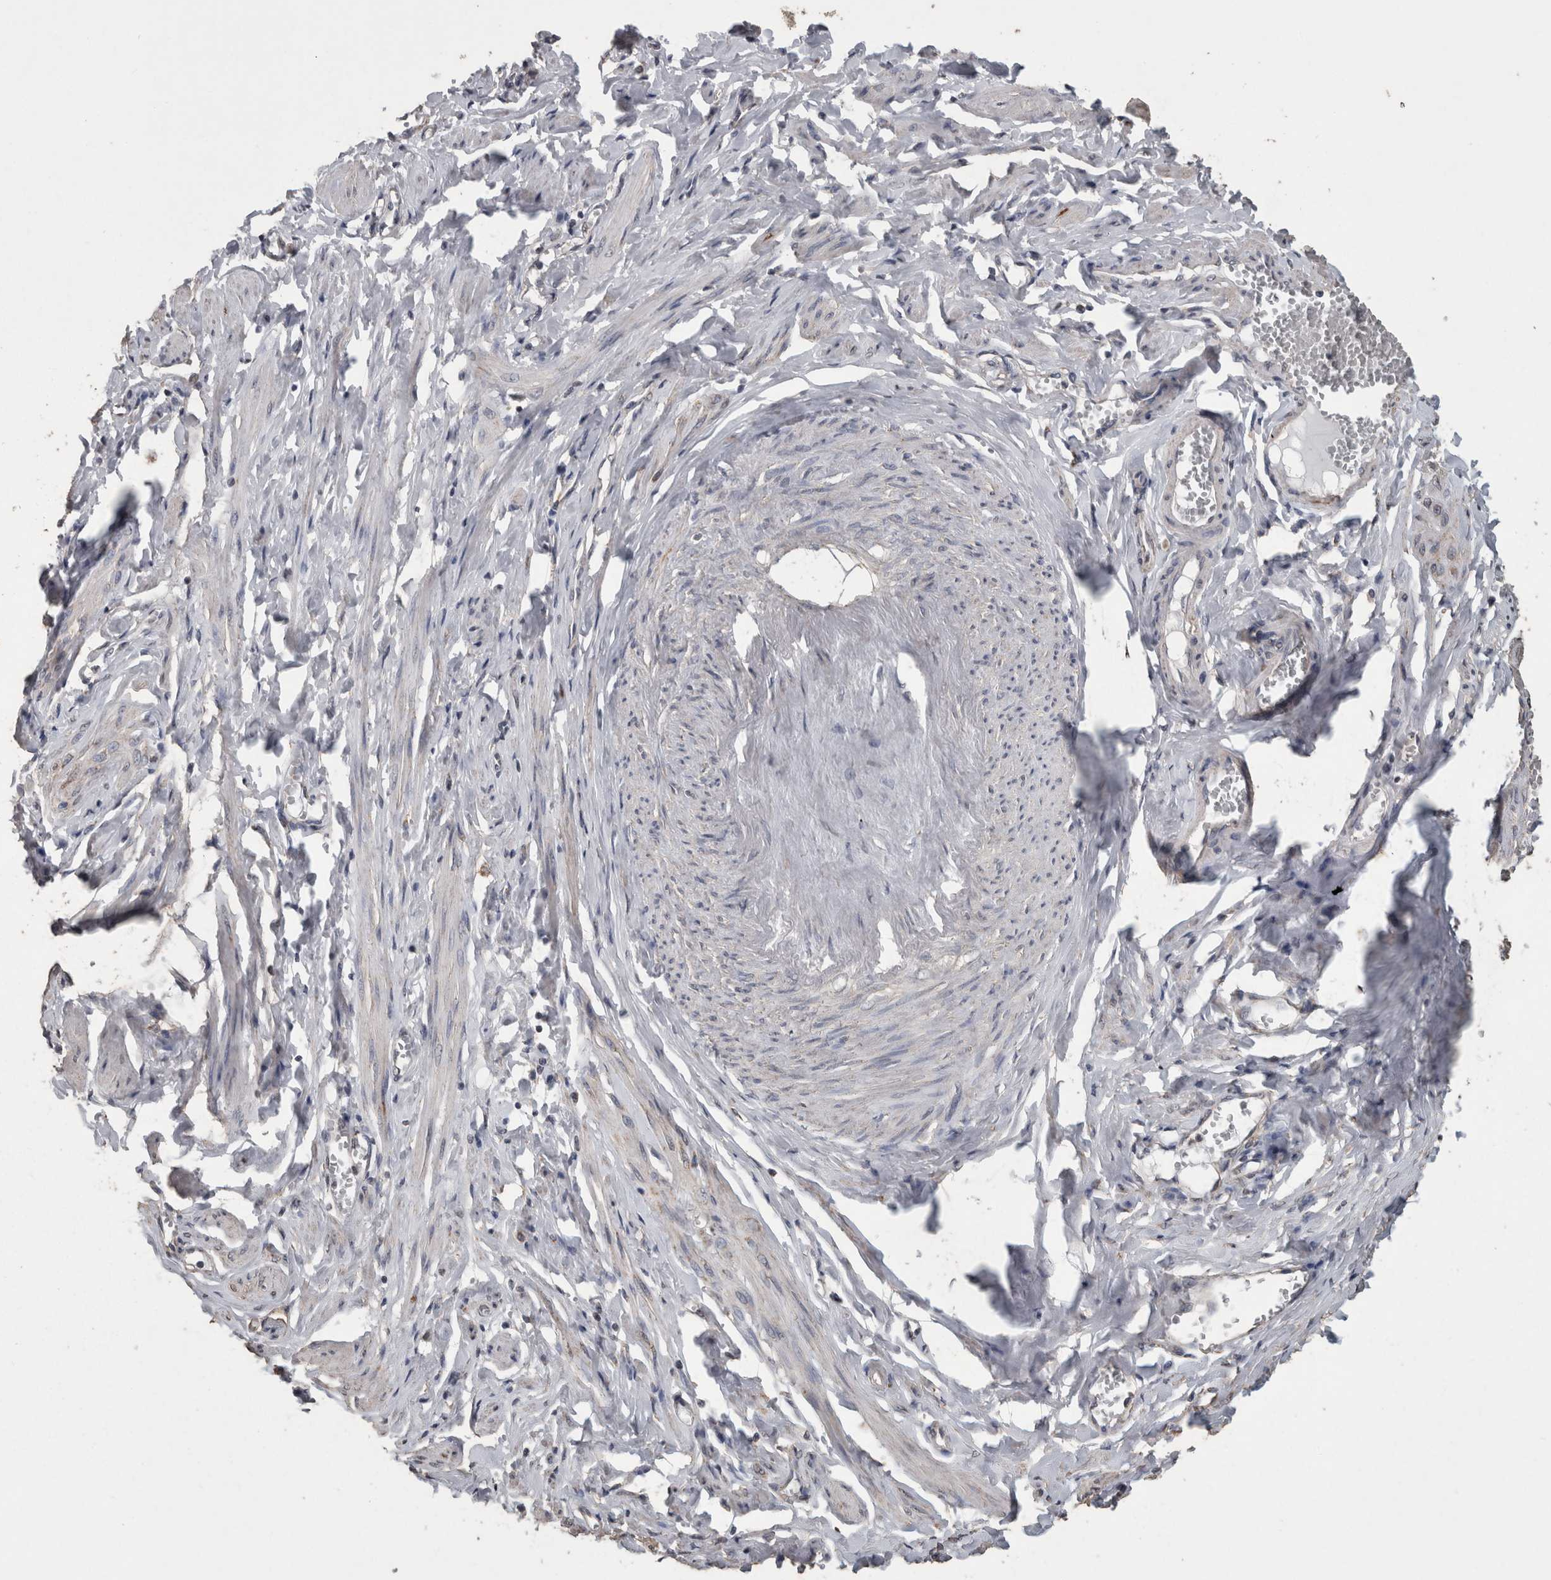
{"staining": {"intensity": "weak", "quantity": "25%-75%", "location": "cytoplasmic/membranous"}, "tissue": "adipose tissue", "cell_type": "Adipocytes", "image_type": "normal", "snomed": [{"axis": "morphology", "description": "Normal tissue, NOS"}, {"axis": "topography", "description": "Vascular tissue"}, {"axis": "topography", "description": "Fallopian tube"}, {"axis": "topography", "description": "Ovary"}], "caption": "This micrograph demonstrates benign adipose tissue stained with immunohistochemistry to label a protein in brown. The cytoplasmic/membranous of adipocytes show weak positivity for the protein. Nuclei are counter-stained blue.", "gene": "ACADM", "patient": {"sex": "female", "age": 67}}